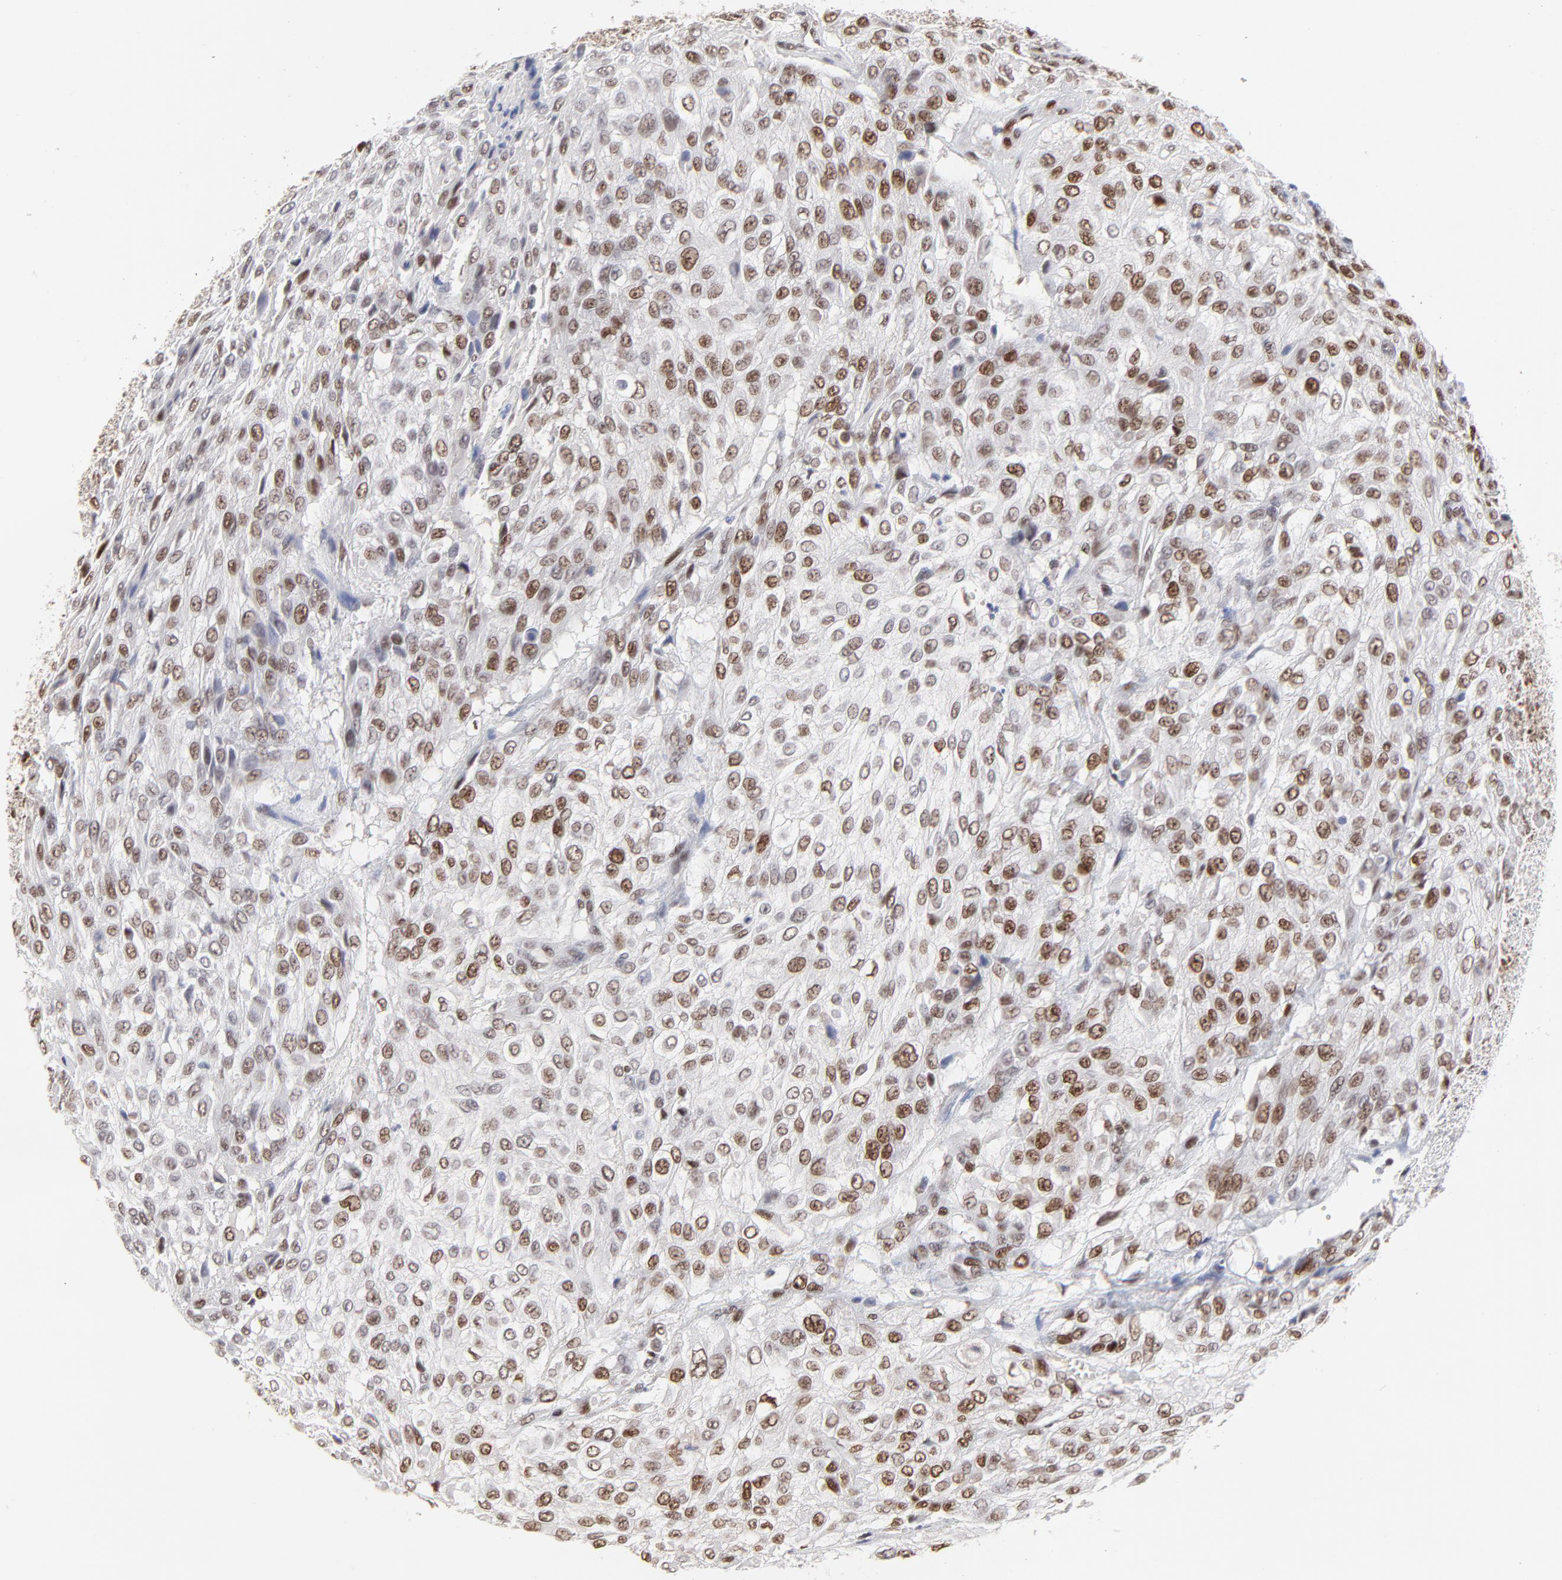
{"staining": {"intensity": "moderate", "quantity": "25%-75%", "location": "nuclear"}, "tissue": "urothelial cancer", "cell_type": "Tumor cells", "image_type": "cancer", "snomed": [{"axis": "morphology", "description": "Urothelial carcinoma, High grade"}, {"axis": "topography", "description": "Urinary bladder"}], "caption": "Moderate nuclear staining for a protein is appreciated in approximately 25%-75% of tumor cells of high-grade urothelial carcinoma using IHC.", "gene": "OGFOD1", "patient": {"sex": "male", "age": 57}}